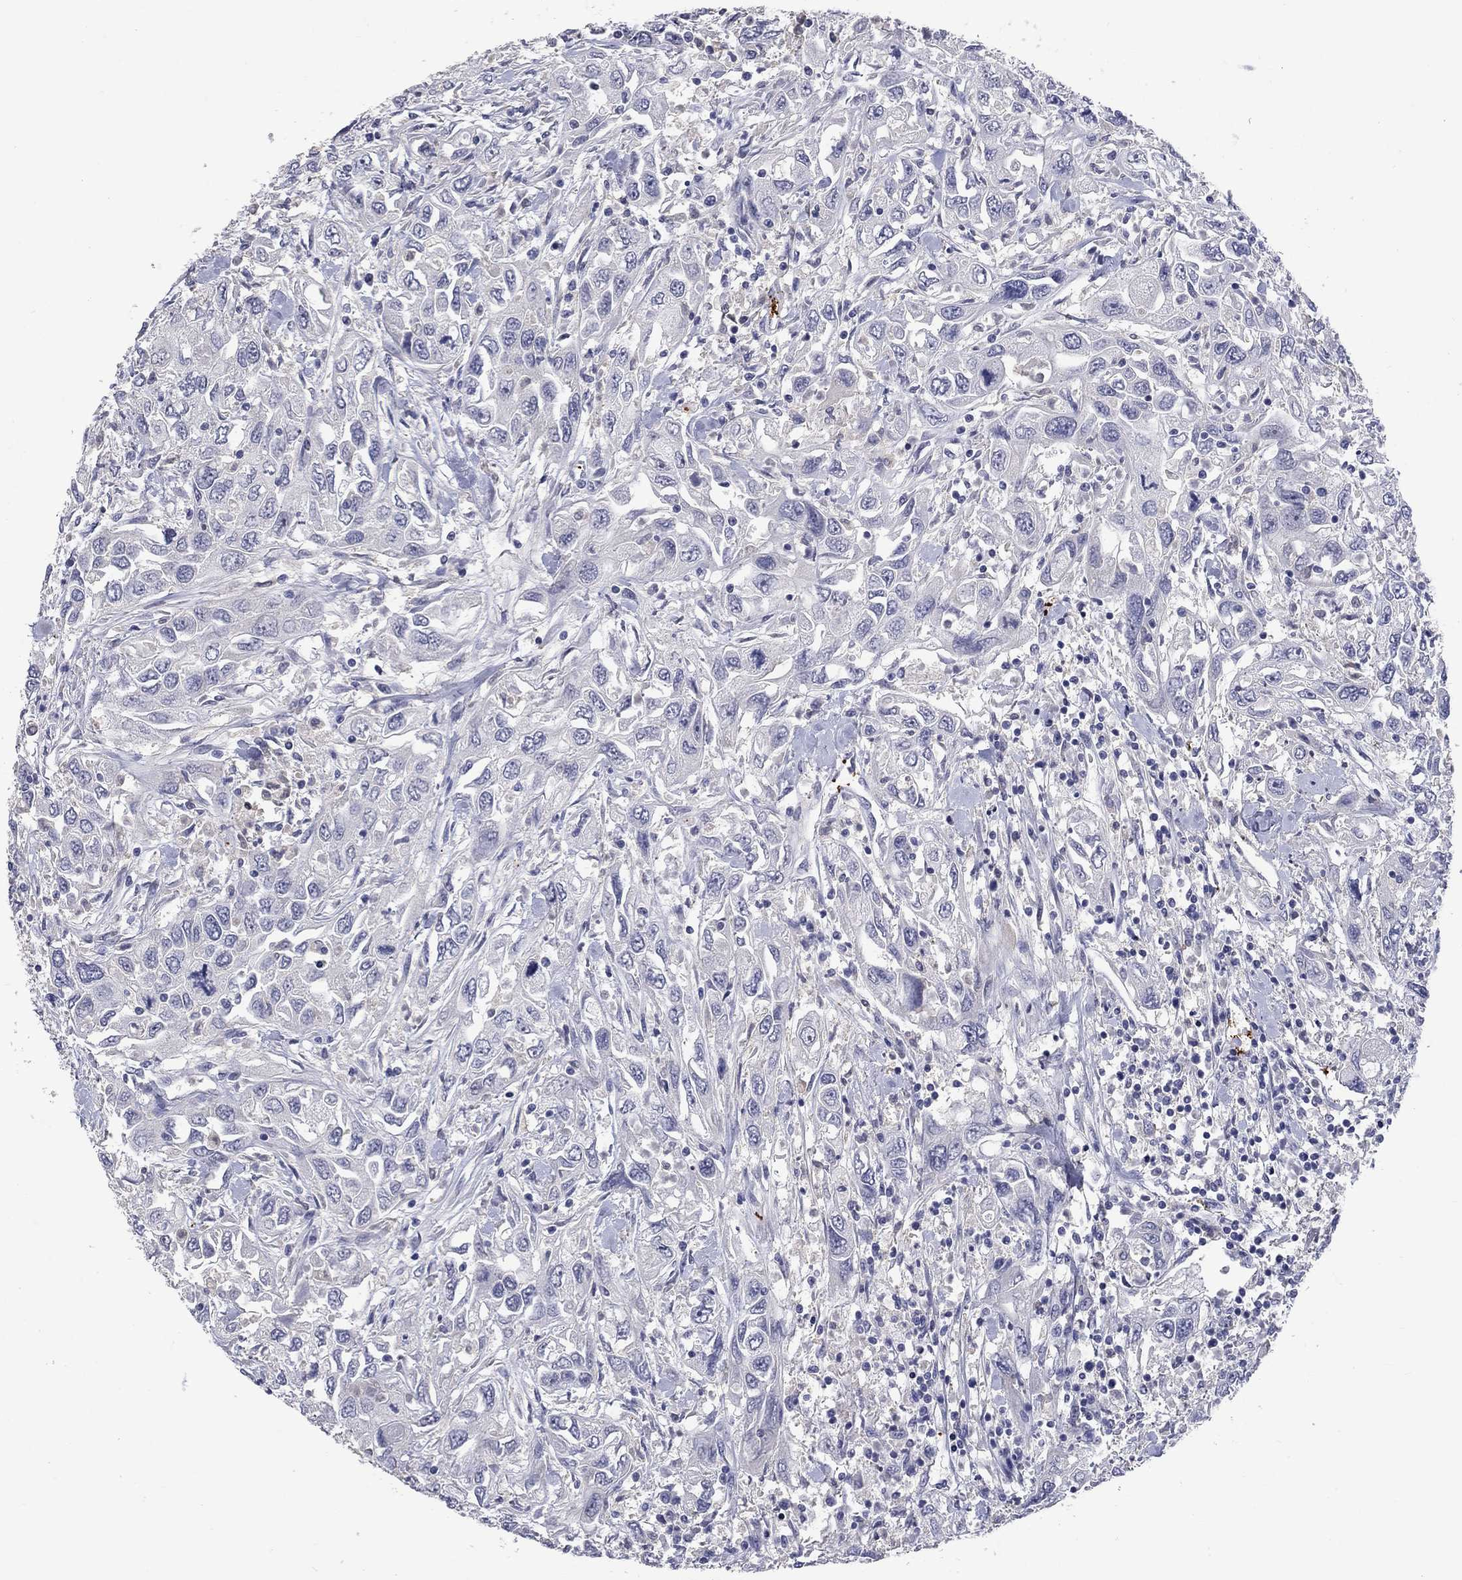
{"staining": {"intensity": "negative", "quantity": "none", "location": "none"}, "tissue": "urothelial cancer", "cell_type": "Tumor cells", "image_type": "cancer", "snomed": [{"axis": "morphology", "description": "Urothelial carcinoma, High grade"}, {"axis": "topography", "description": "Urinary bladder"}], "caption": "This is an IHC micrograph of urothelial cancer. There is no staining in tumor cells.", "gene": "PLEK", "patient": {"sex": "male", "age": 76}}